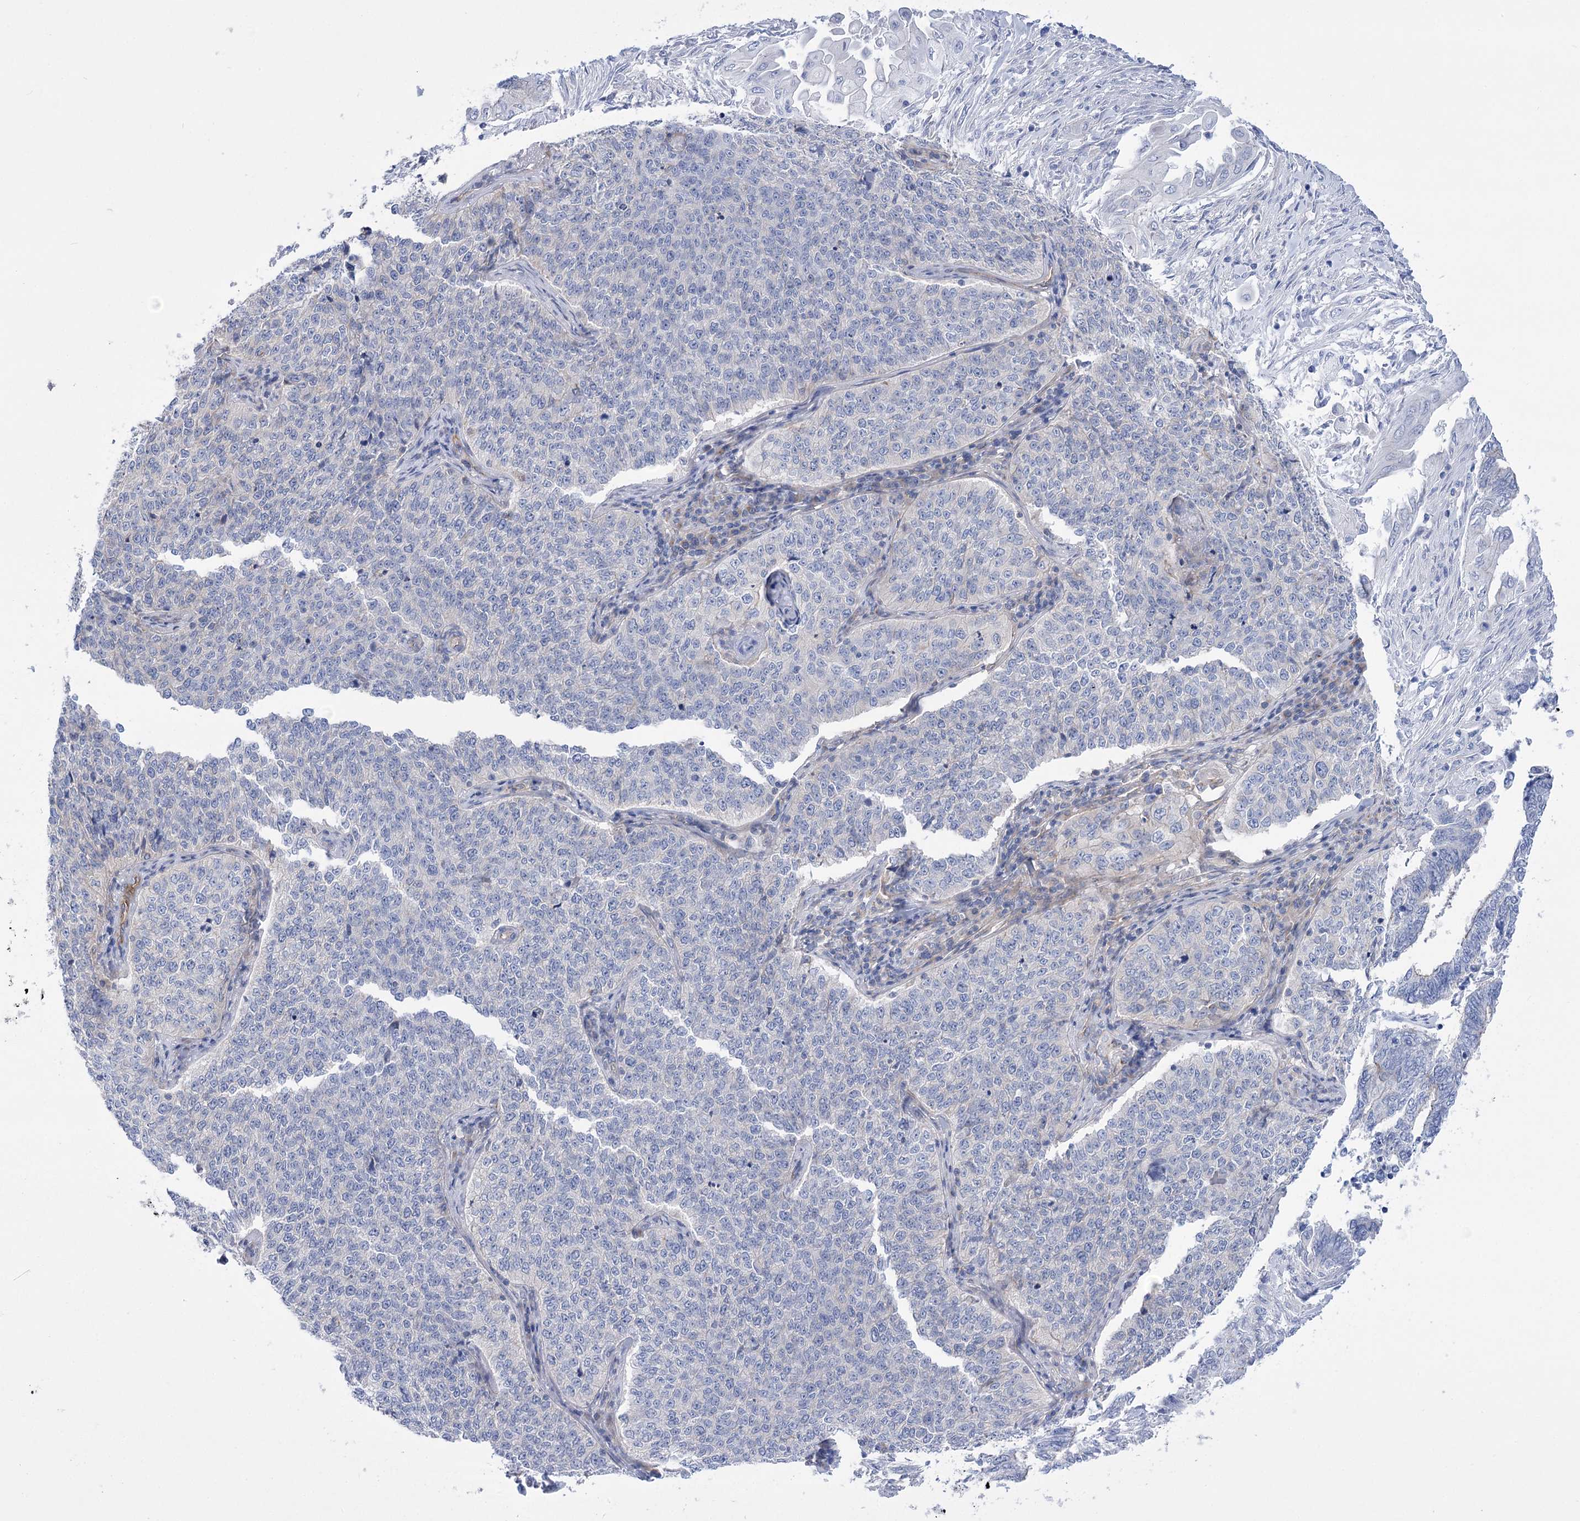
{"staining": {"intensity": "negative", "quantity": "none", "location": "none"}, "tissue": "cervical cancer", "cell_type": "Tumor cells", "image_type": "cancer", "snomed": [{"axis": "morphology", "description": "Squamous cell carcinoma, NOS"}, {"axis": "topography", "description": "Cervix"}], "caption": "Immunohistochemistry micrograph of cervical squamous cell carcinoma stained for a protein (brown), which exhibits no expression in tumor cells.", "gene": "LRRC34", "patient": {"sex": "female", "age": 35}}